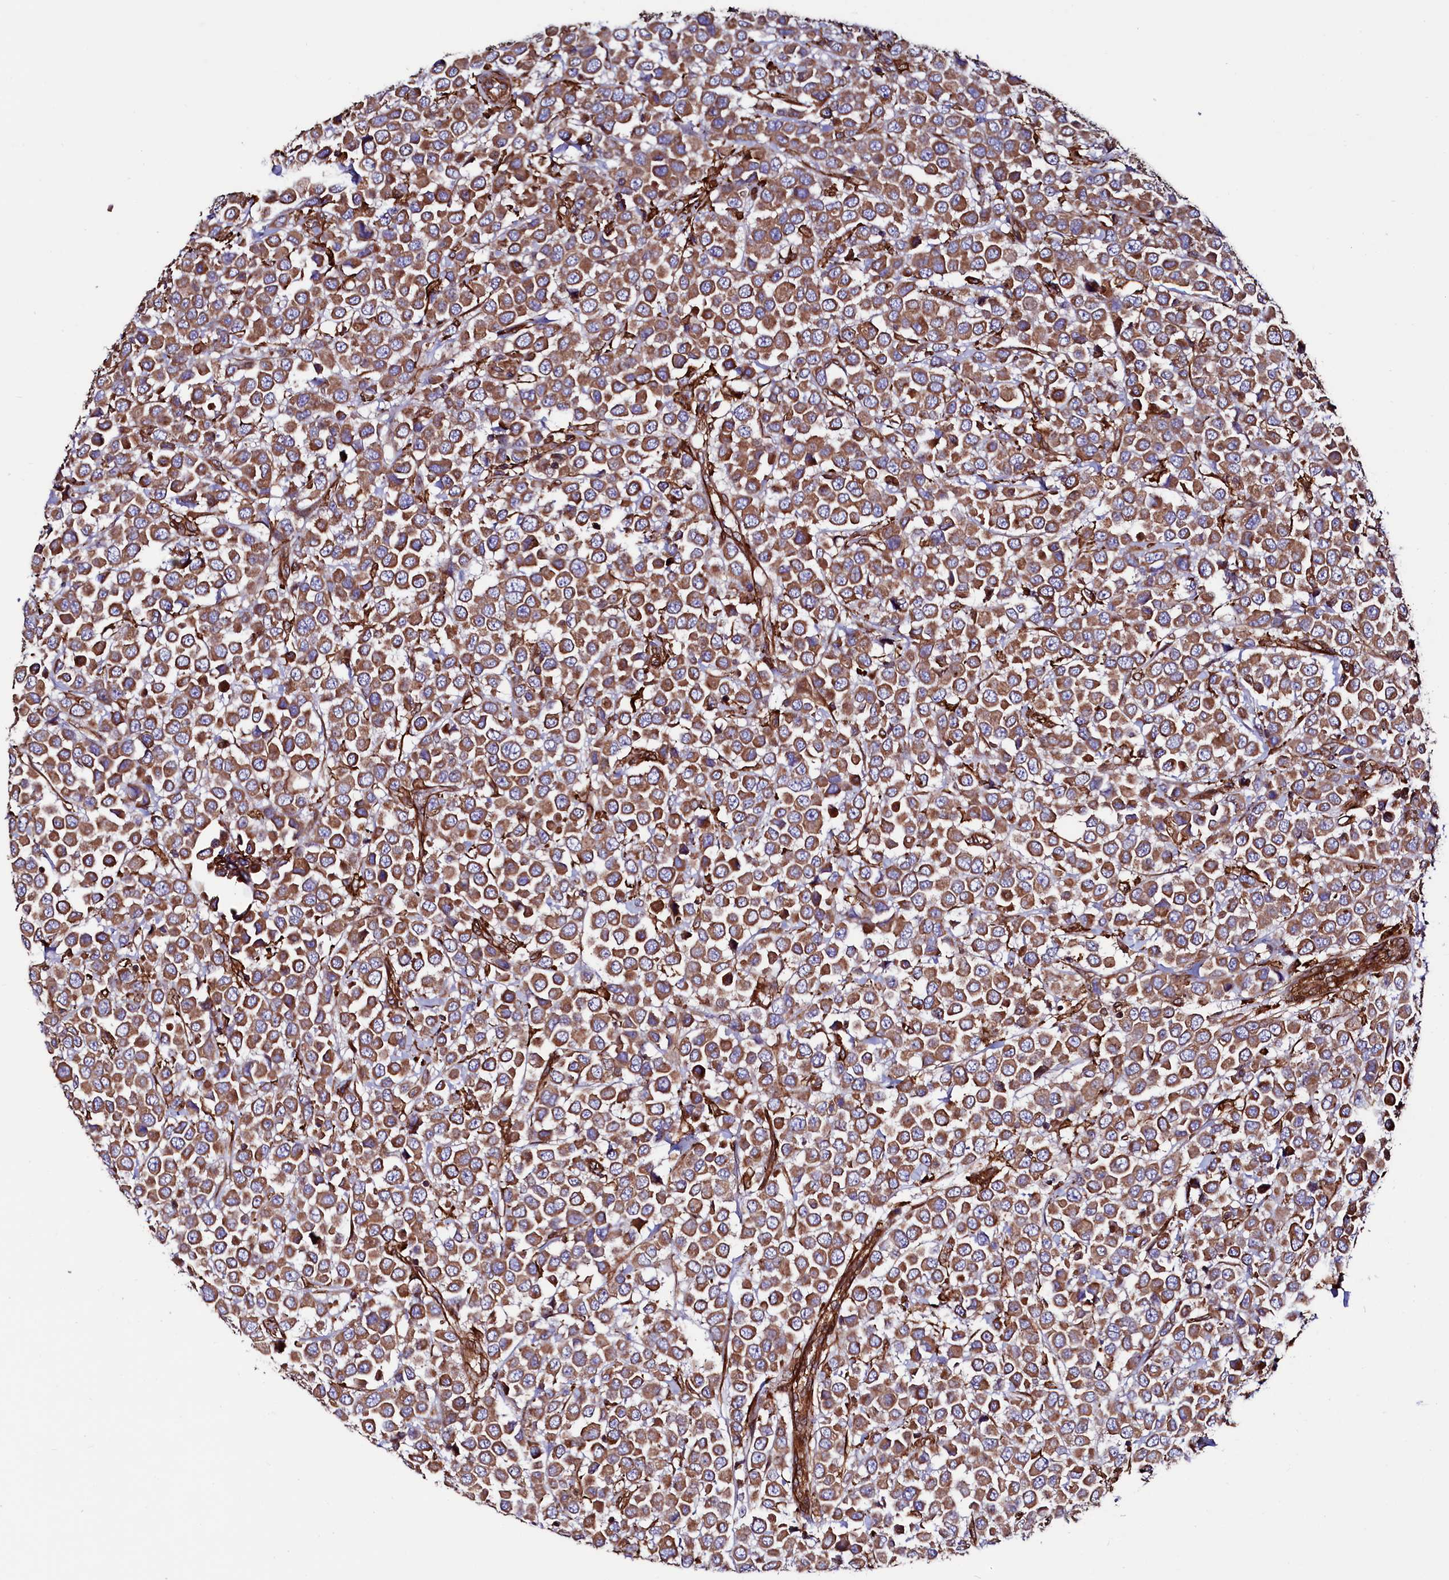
{"staining": {"intensity": "moderate", "quantity": ">75%", "location": "cytoplasmic/membranous"}, "tissue": "breast cancer", "cell_type": "Tumor cells", "image_type": "cancer", "snomed": [{"axis": "morphology", "description": "Duct carcinoma"}, {"axis": "topography", "description": "Breast"}], "caption": "Human invasive ductal carcinoma (breast) stained with a brown dye reveals moderate cytoplasmic/membranous positive expression in about >75% of tumor cells.", "gene": "STAMBPL1", "patient": {"sex": "female", "age": 61}}